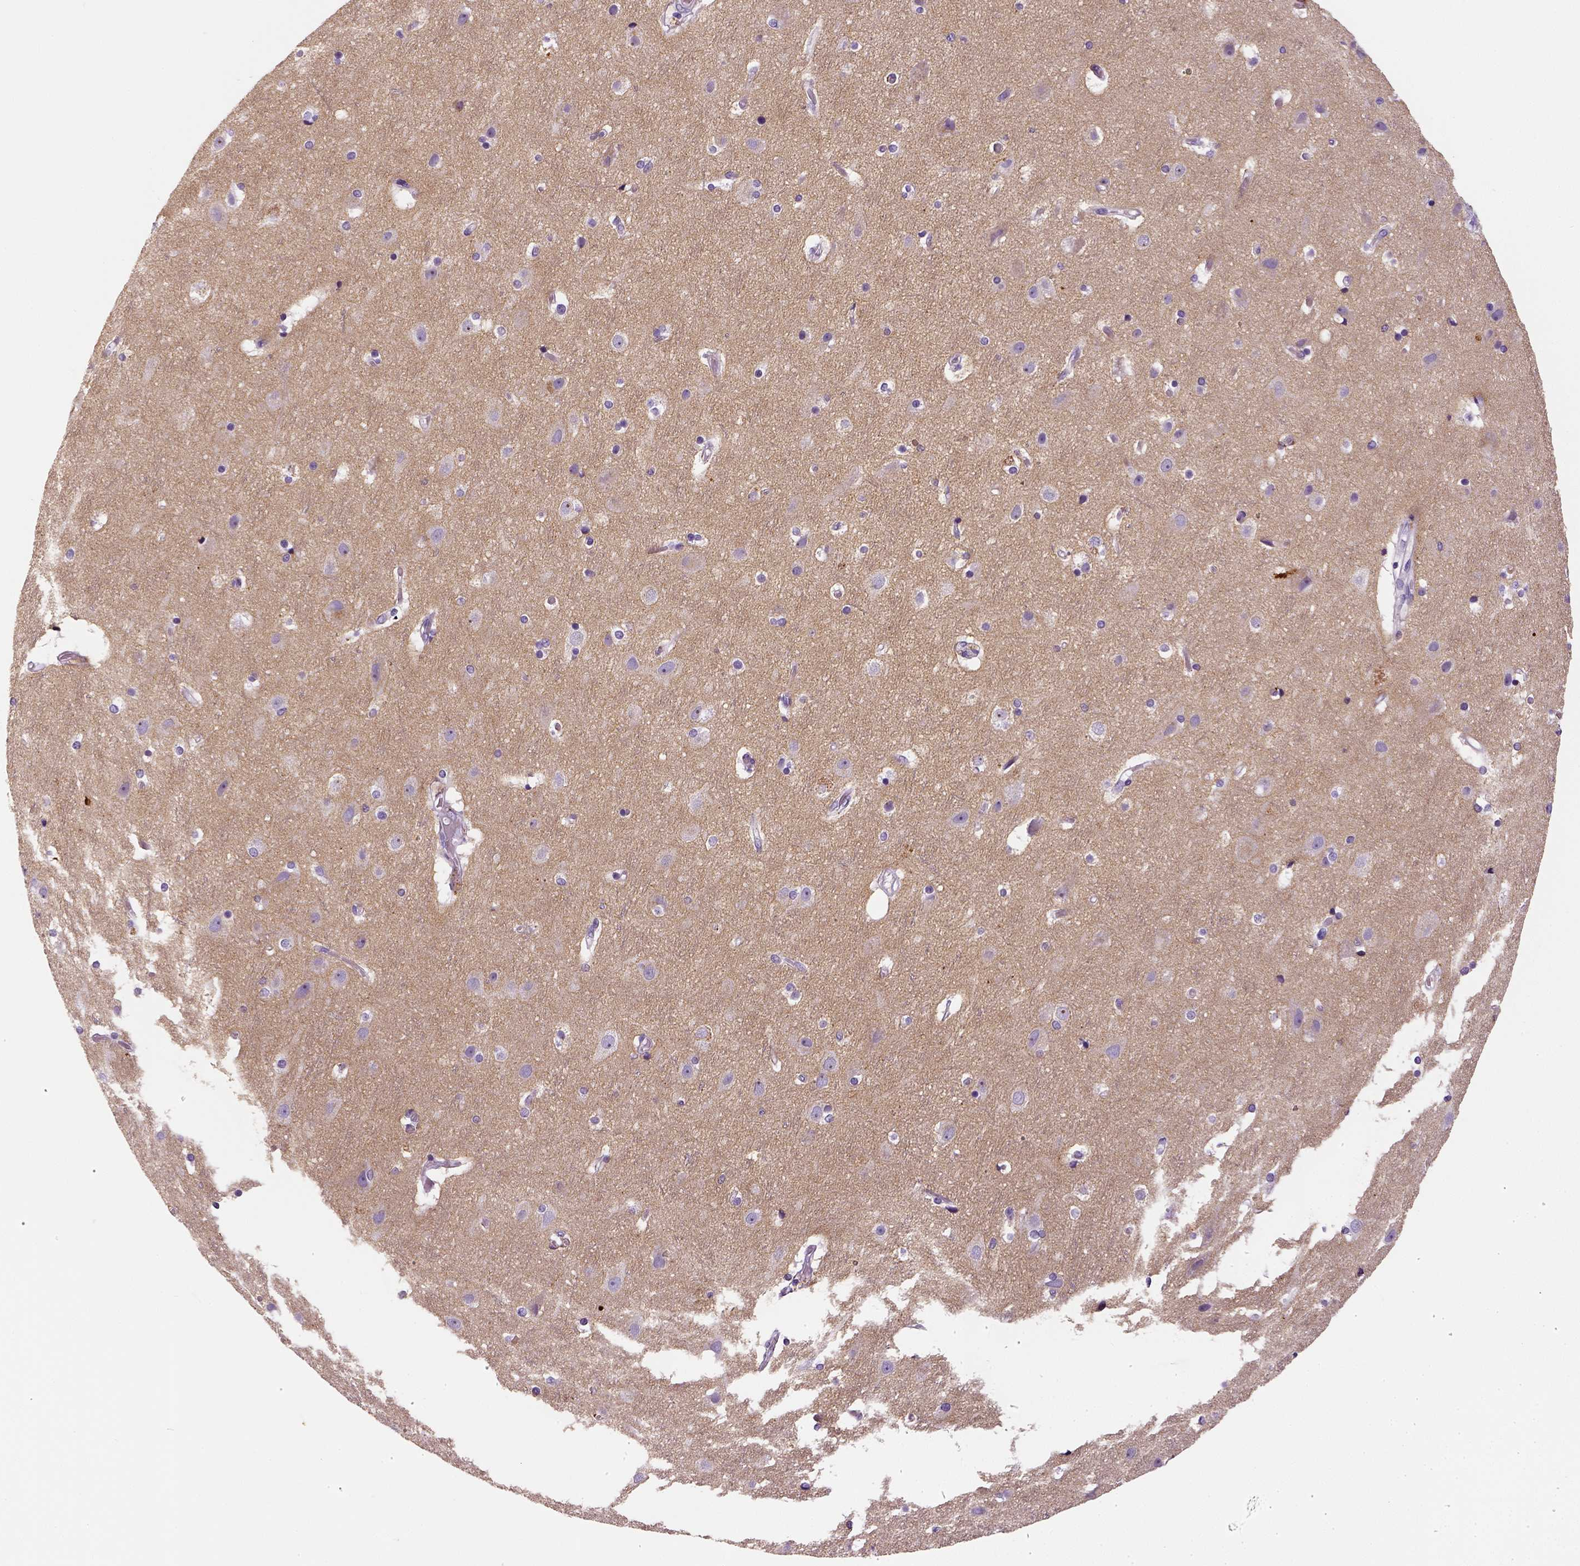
{"staining": {"intensity": "moderate", "quantity": ">75%", "location": "cytoplasmic/membranous"}, "tissue": "cerebral cortex", "cell_type": "Endothelial cells", "image_type": "normal", "snomed": [{"axis": "morphology", "description": "Normal tissue, NOS"}, {"axis": "topography", "description": "Cerebral cortex"}], "caption": "Endothelial cells demonstrate medium levels of moderate cytoplasmic/membranous positivity in about >75% of cells in normal cerebral cortex. (IHC, brightfield microscopy, high magnification).", "gene": "ENSG00000250349", "patient": {"sex": "female", "age": 52}}